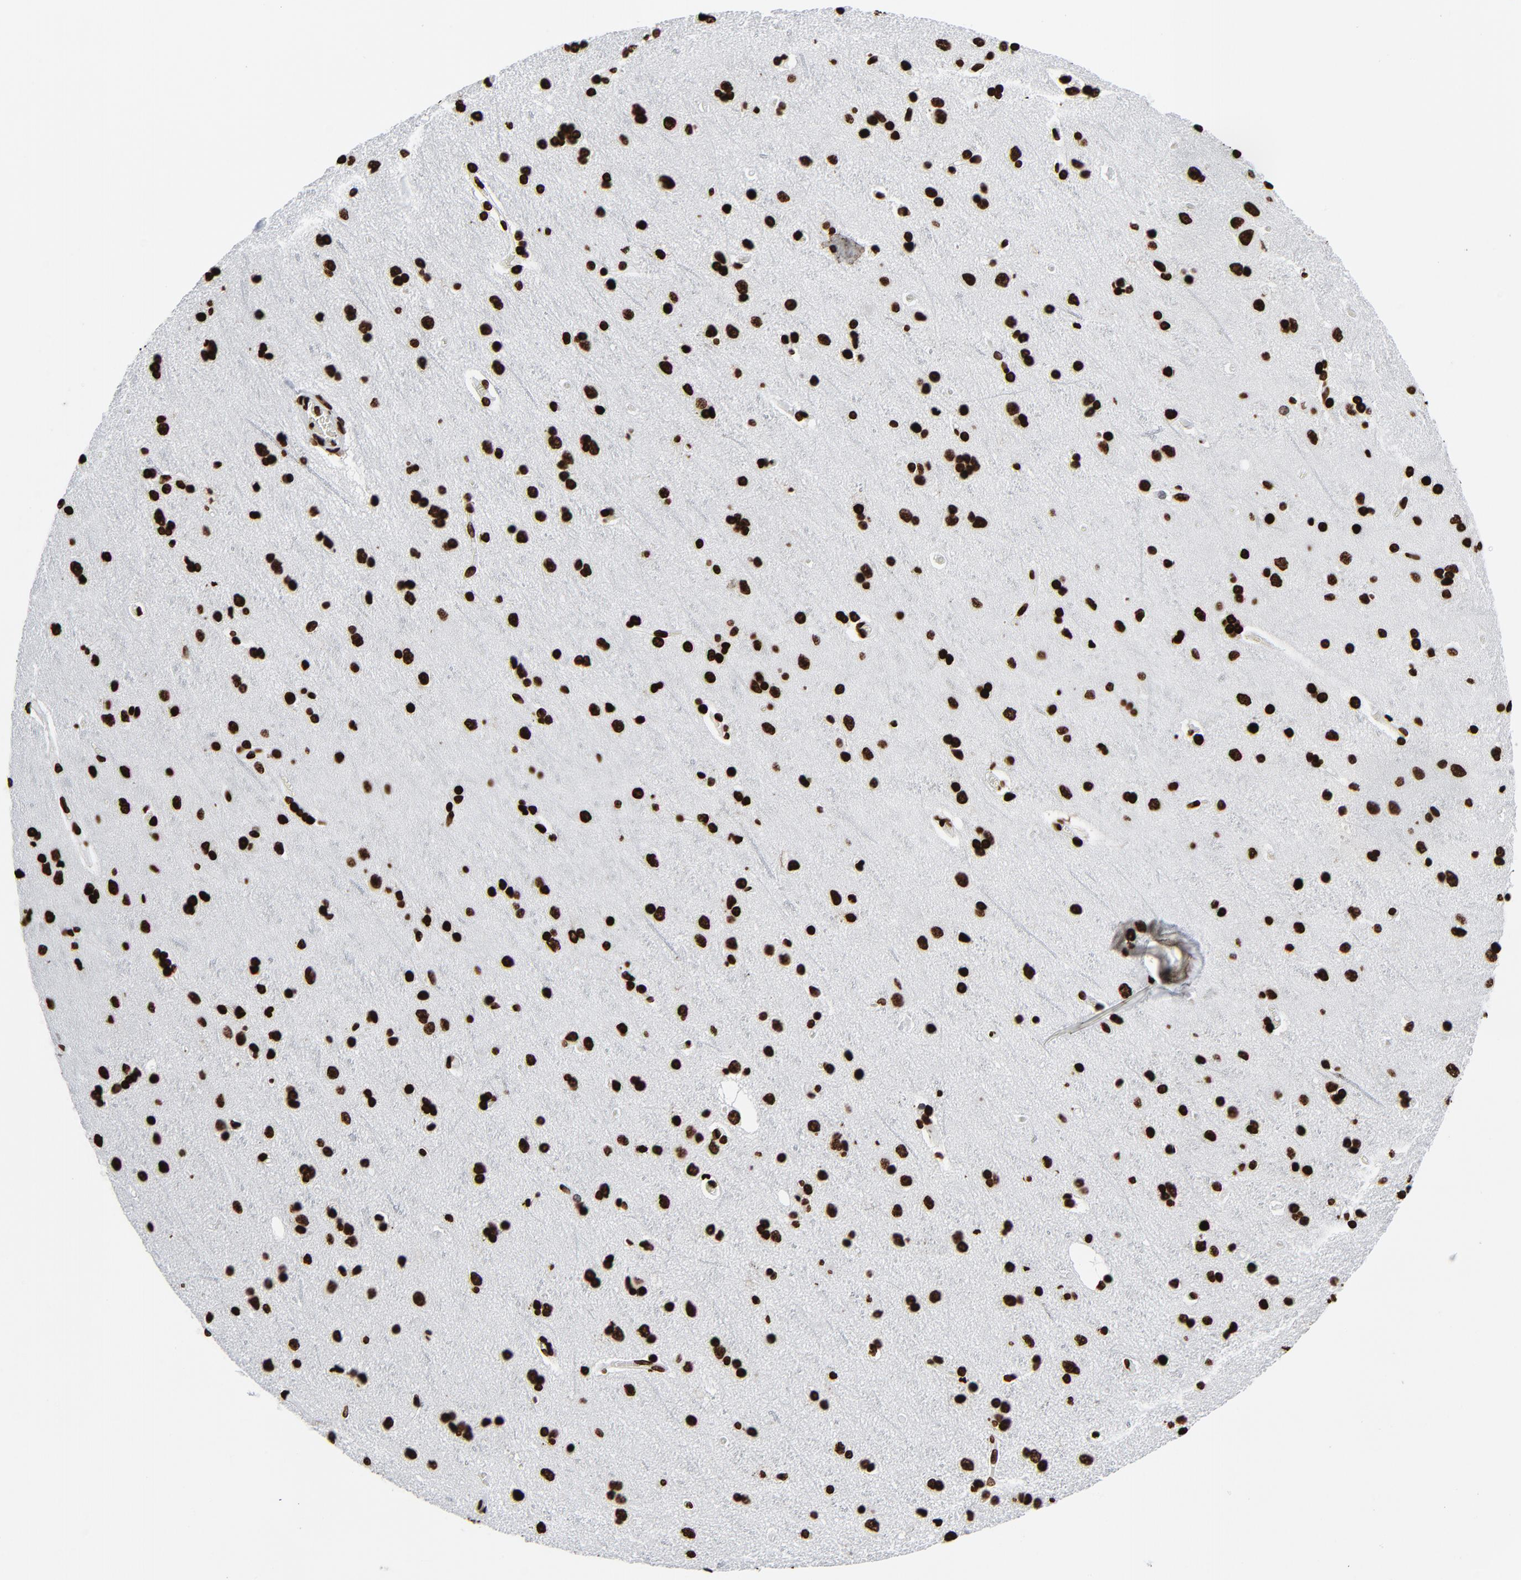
{"staining": {"intensity": "strong", "quantity": ">75%", "location": "nuclear"}, "tissue": "cerebral cortex", "cell_type": "Endothelial cells", "image_type": "normal", "snomed": [{"axis": "morphology", "description": "Normal tissue, NOS"}, {"axis": "topography", "description": "Cerebral cortex"}], "caption": "A brown stain shows strong nuclear positivity of a protein in endothelial cells of normal cerebral cortex. The protein is shown in brown color, while the nuclei are stained blue.", "gene": "H3", "patient": {"sex": "female", "age": 54}}